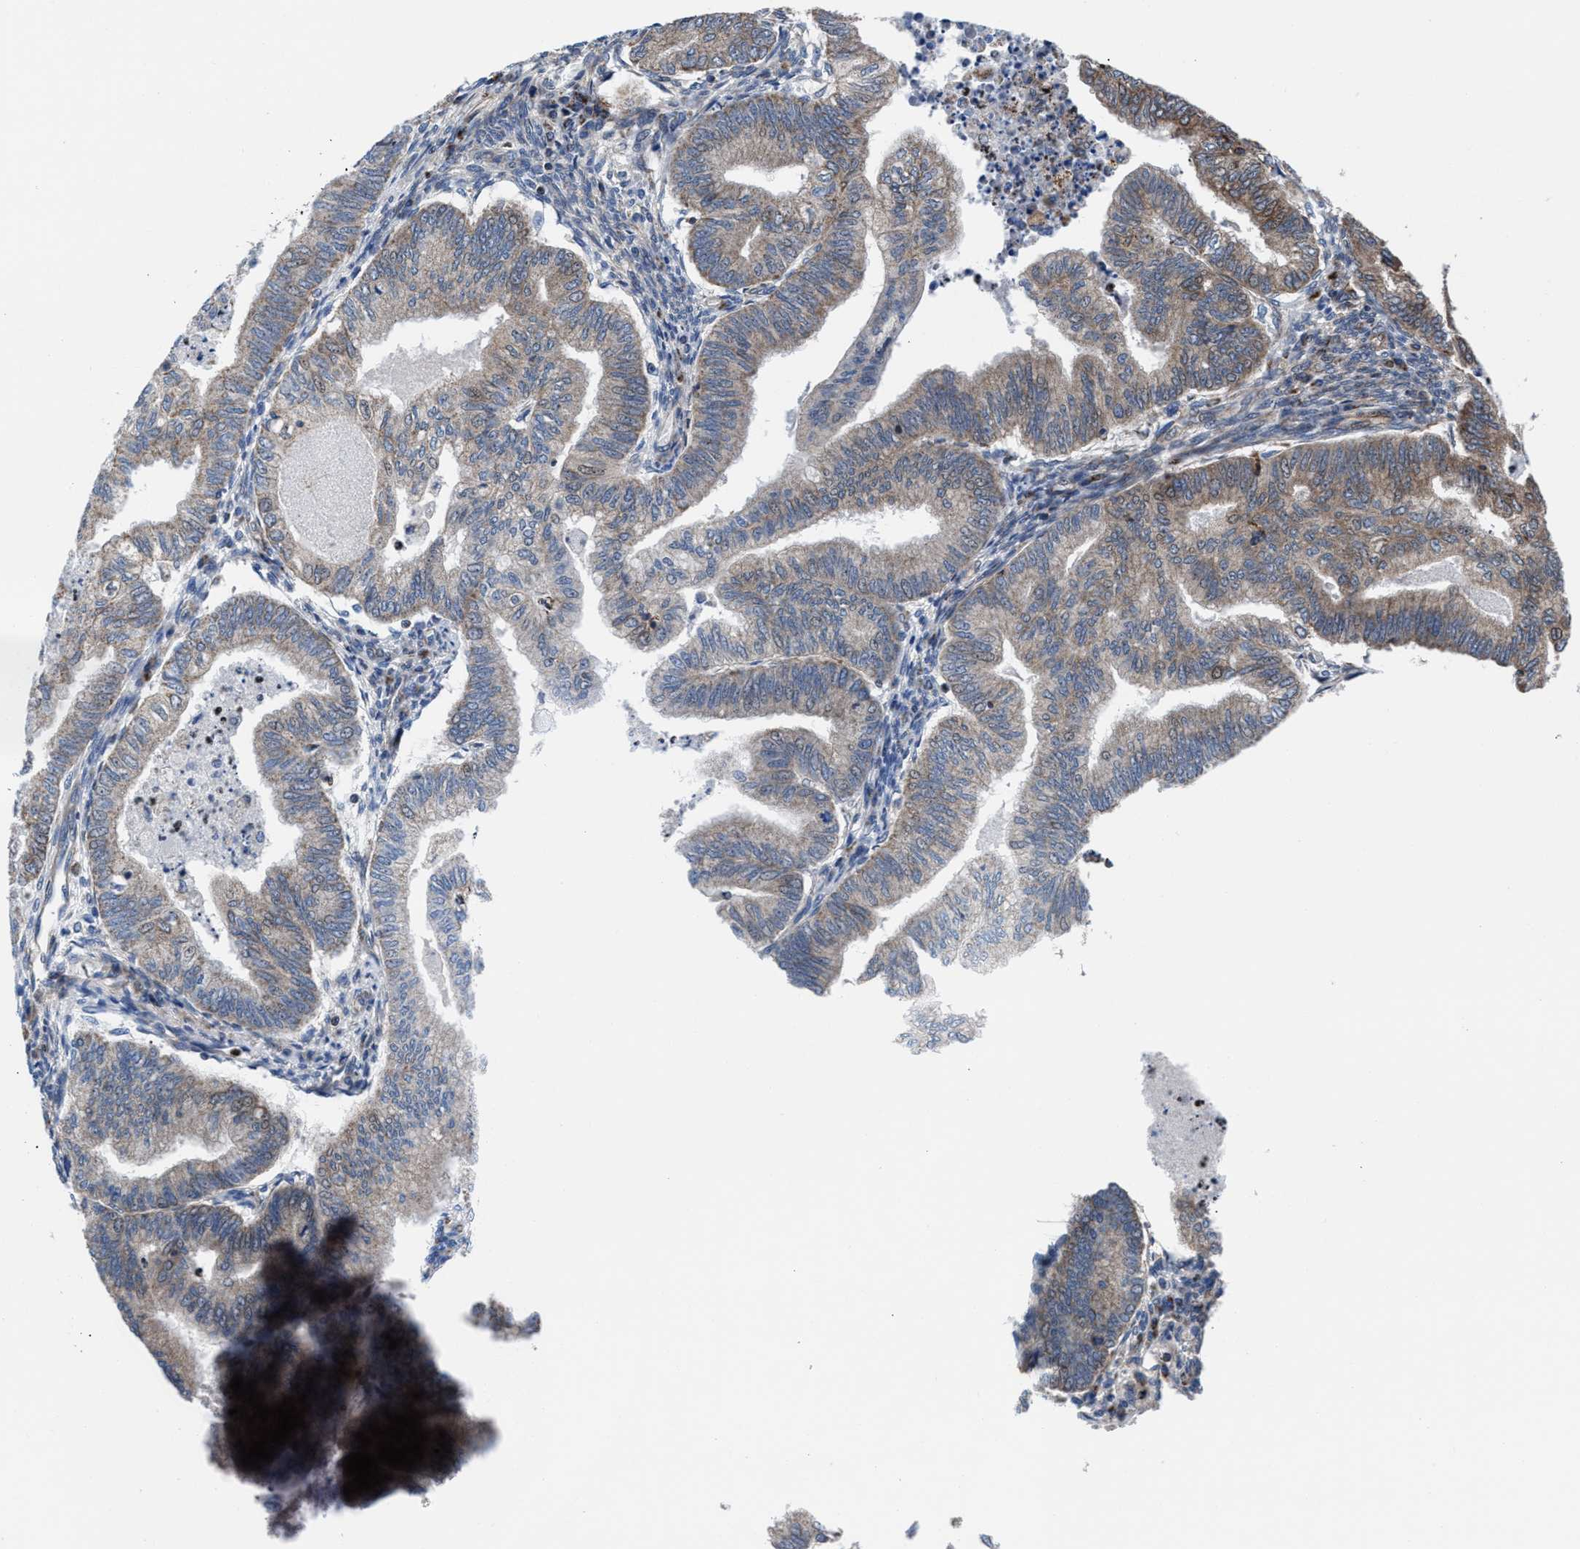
{"staining": {"intensity": "moderate", "quantity": "25%-75%", "location": "cytoplasmic/membranous"}, "tissue": "endometrial cancer", "cell_type": "Tumor cells", "image_type": "cancer", "snomed": [{"axis": "morphology", "description": "Polyp, NOS"}, {"axis": "morphology", "description": "Adenocarcinoma, NOS"}, {"axis": "morphology", "description": "Adenoma, NOS"}, {"axis": "topography", "description": "Endometrium"}], "caption": "A brown stain labels moderate cytoplasmic/membranous expression of a protein in human endometrial cancer (polyp) tumor cells. (Brightfield microscopy of DAB IHC at high magnification).", "gene": "PRR15L", "patient": {"sex": "female", "age": 79}}